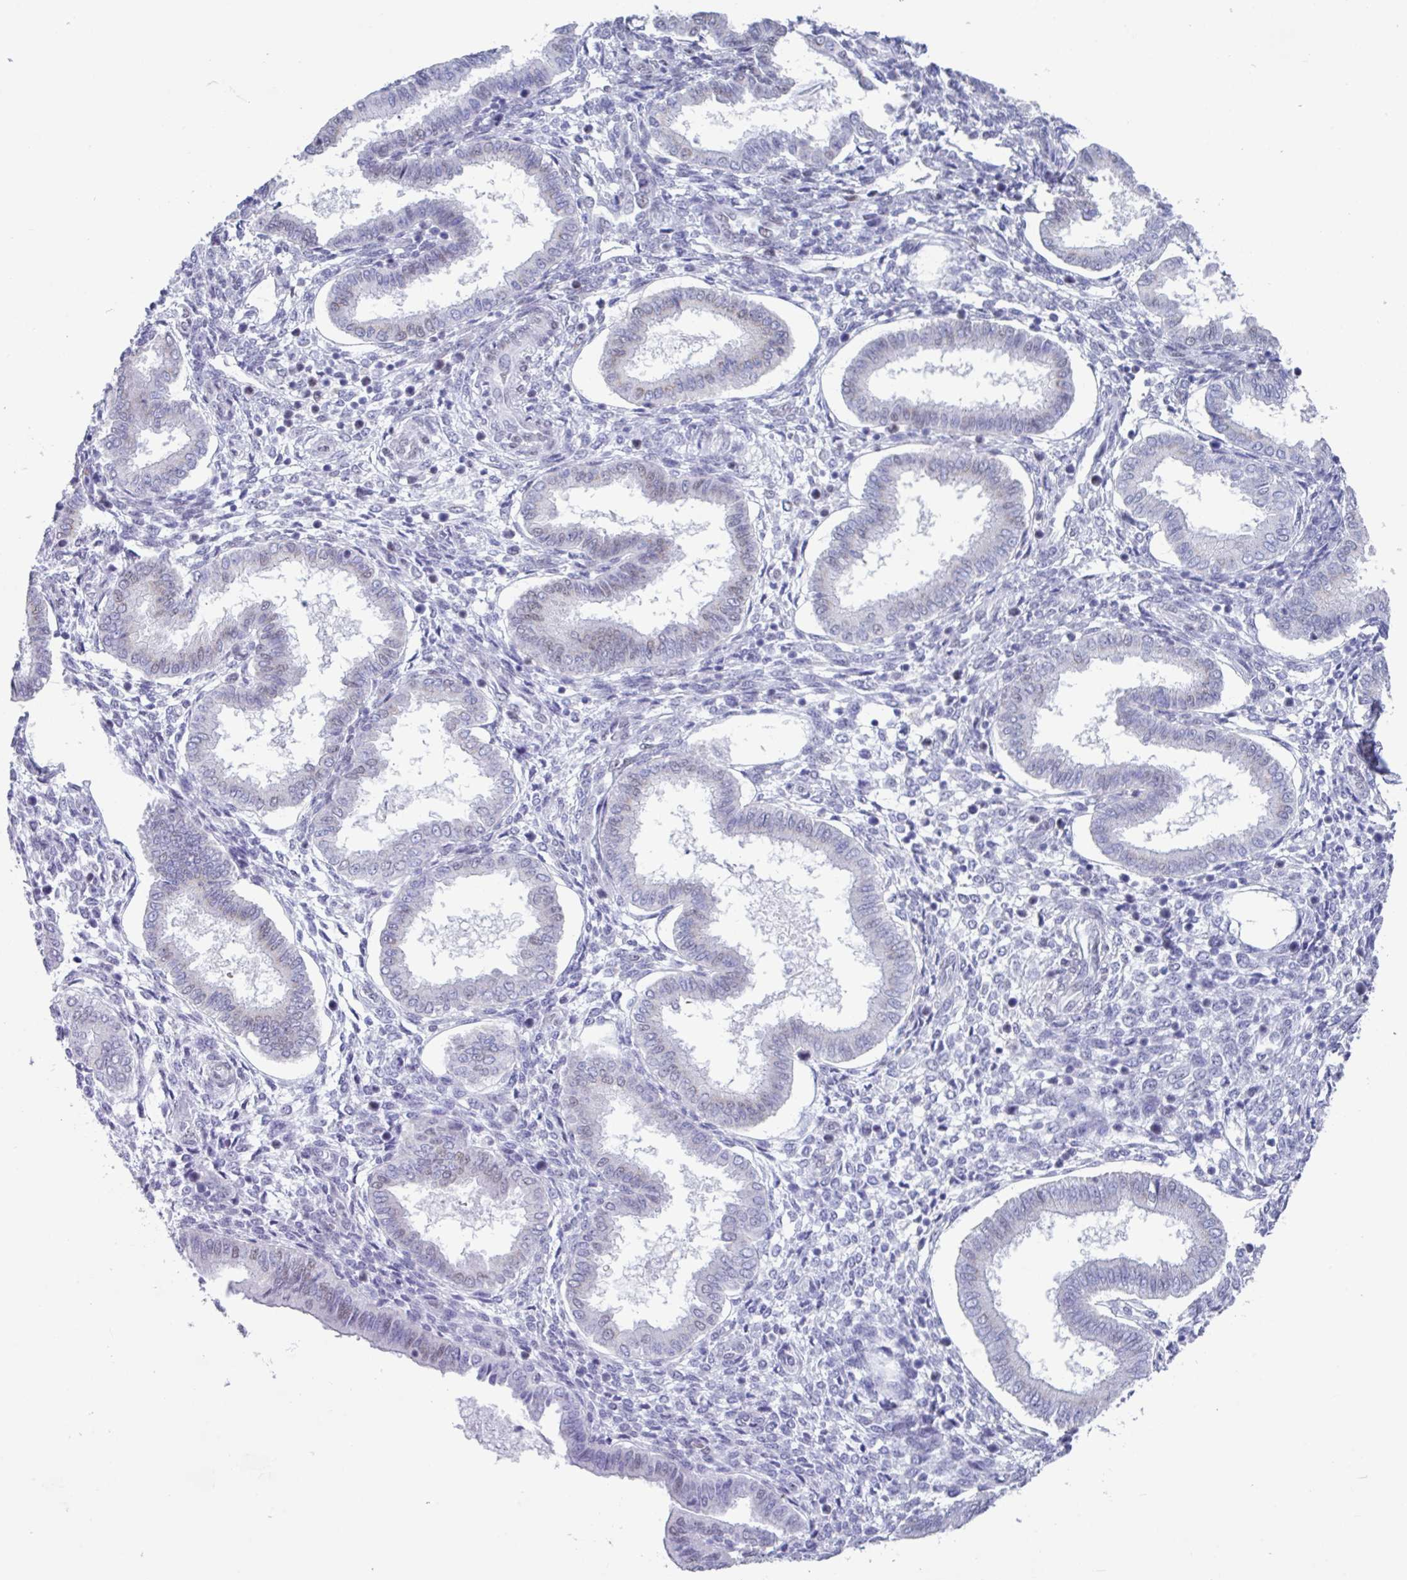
{"staining": {"intensity": "negative", "quantity": "none", "location": "none"}, "tissue": "endometrium", "cell_type": "Cells in endometrial stroma", "image_type": "normal", "snomed": [{"axis": "morphology", "description": "Normal tissue, NOS"}, {"axis": "topography", "description": "Endometrium"}], "caption": "Endometrium stained for a protein using immunohistochemistry shows no expression cells in endometrial stroma.", "gene": "PUF60", "patient": {"sex": "female", "age": 24}}